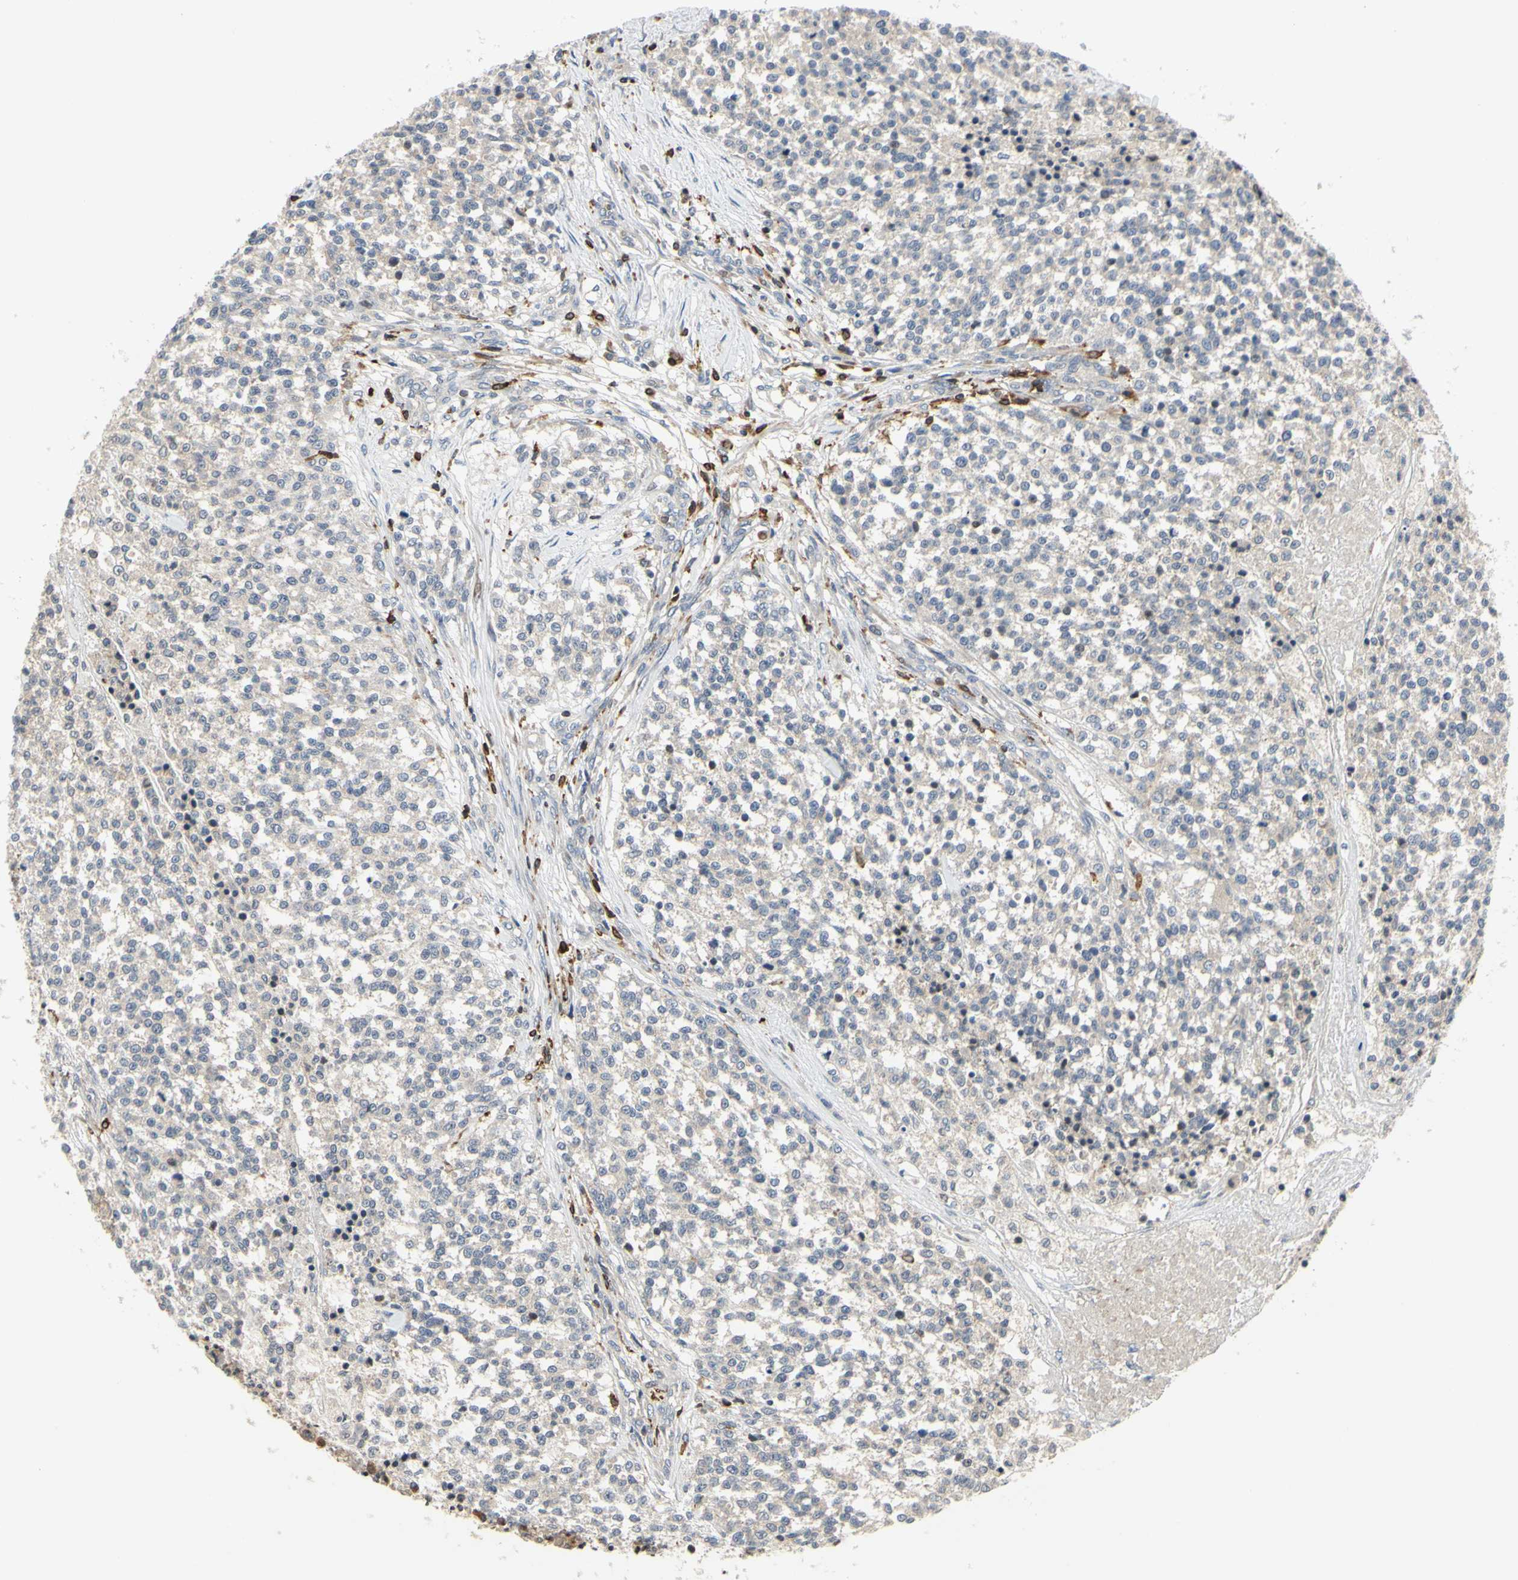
{"staining": {"intensity": "negative", "quantity": "none", "location": "none"}, "tissue": "testis cancer", "cell_type": "Tumor cells", "image_type": "cancer", "snomed": [{"axis": "morphology", "description": "Seminoma, NOS"}, {"axis": "topography", "description": "Testis"}], "caption": "Immunohistochemistry (IHC) micrograph of testis cancer stained for a protein (brown), which reveals no positivity in tumor cells.", "gene": "PLXNA2", "patient": {"sex": "male", "age": 59}}